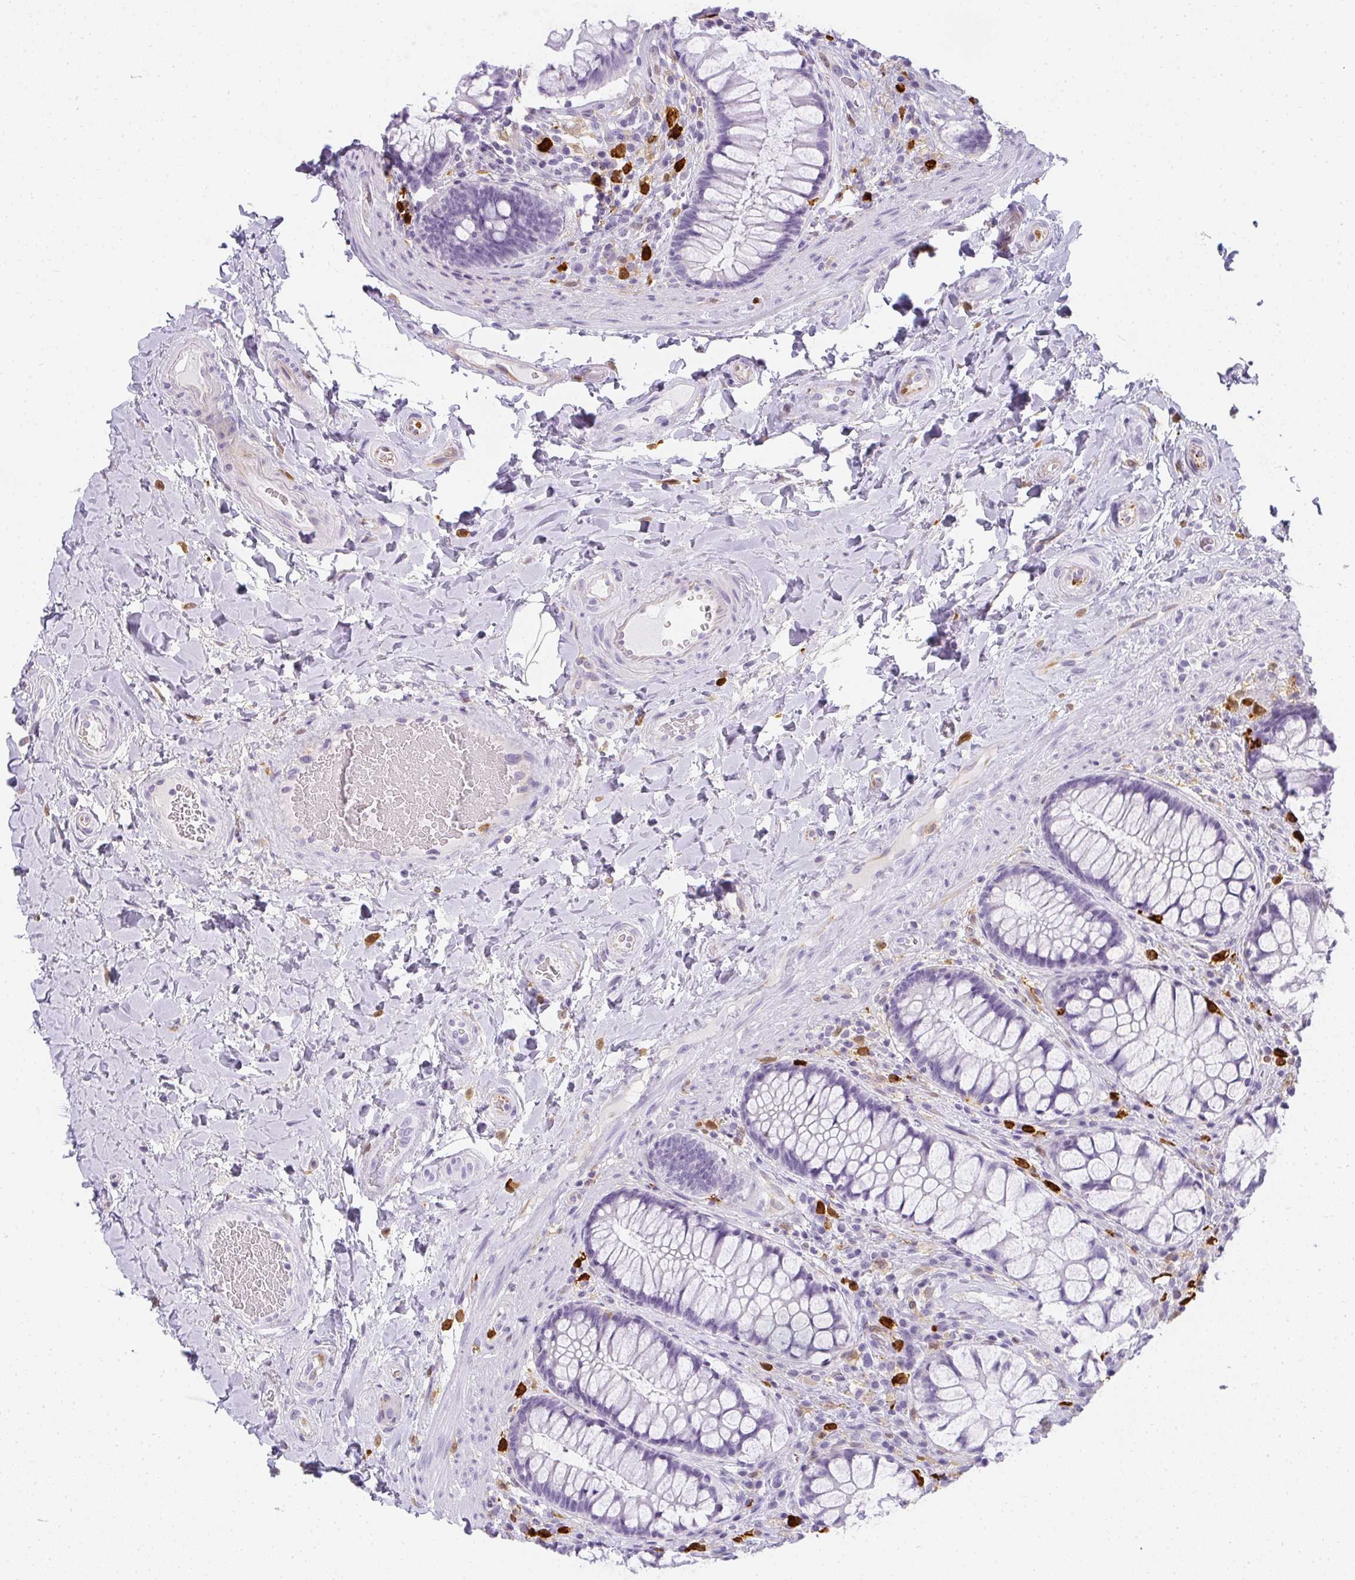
{"staining": {"intensity": "negative", "quantity": "none", "location": "none"}, "tissue": "rectum", "cell_type": "Glandular cells", "image_type": "normal", "snomed": [{"axis": "morphology", "description": "Normal tissue, NOS"}, {"axis": "topography", "description": "Rectum"}], "caption": "Glandular cells are negative for protein expression in unremarkable human rectum. Nuclei are stained in blue.", "gene": "HK3", "patient": {"sex": "female", "age": 58}}